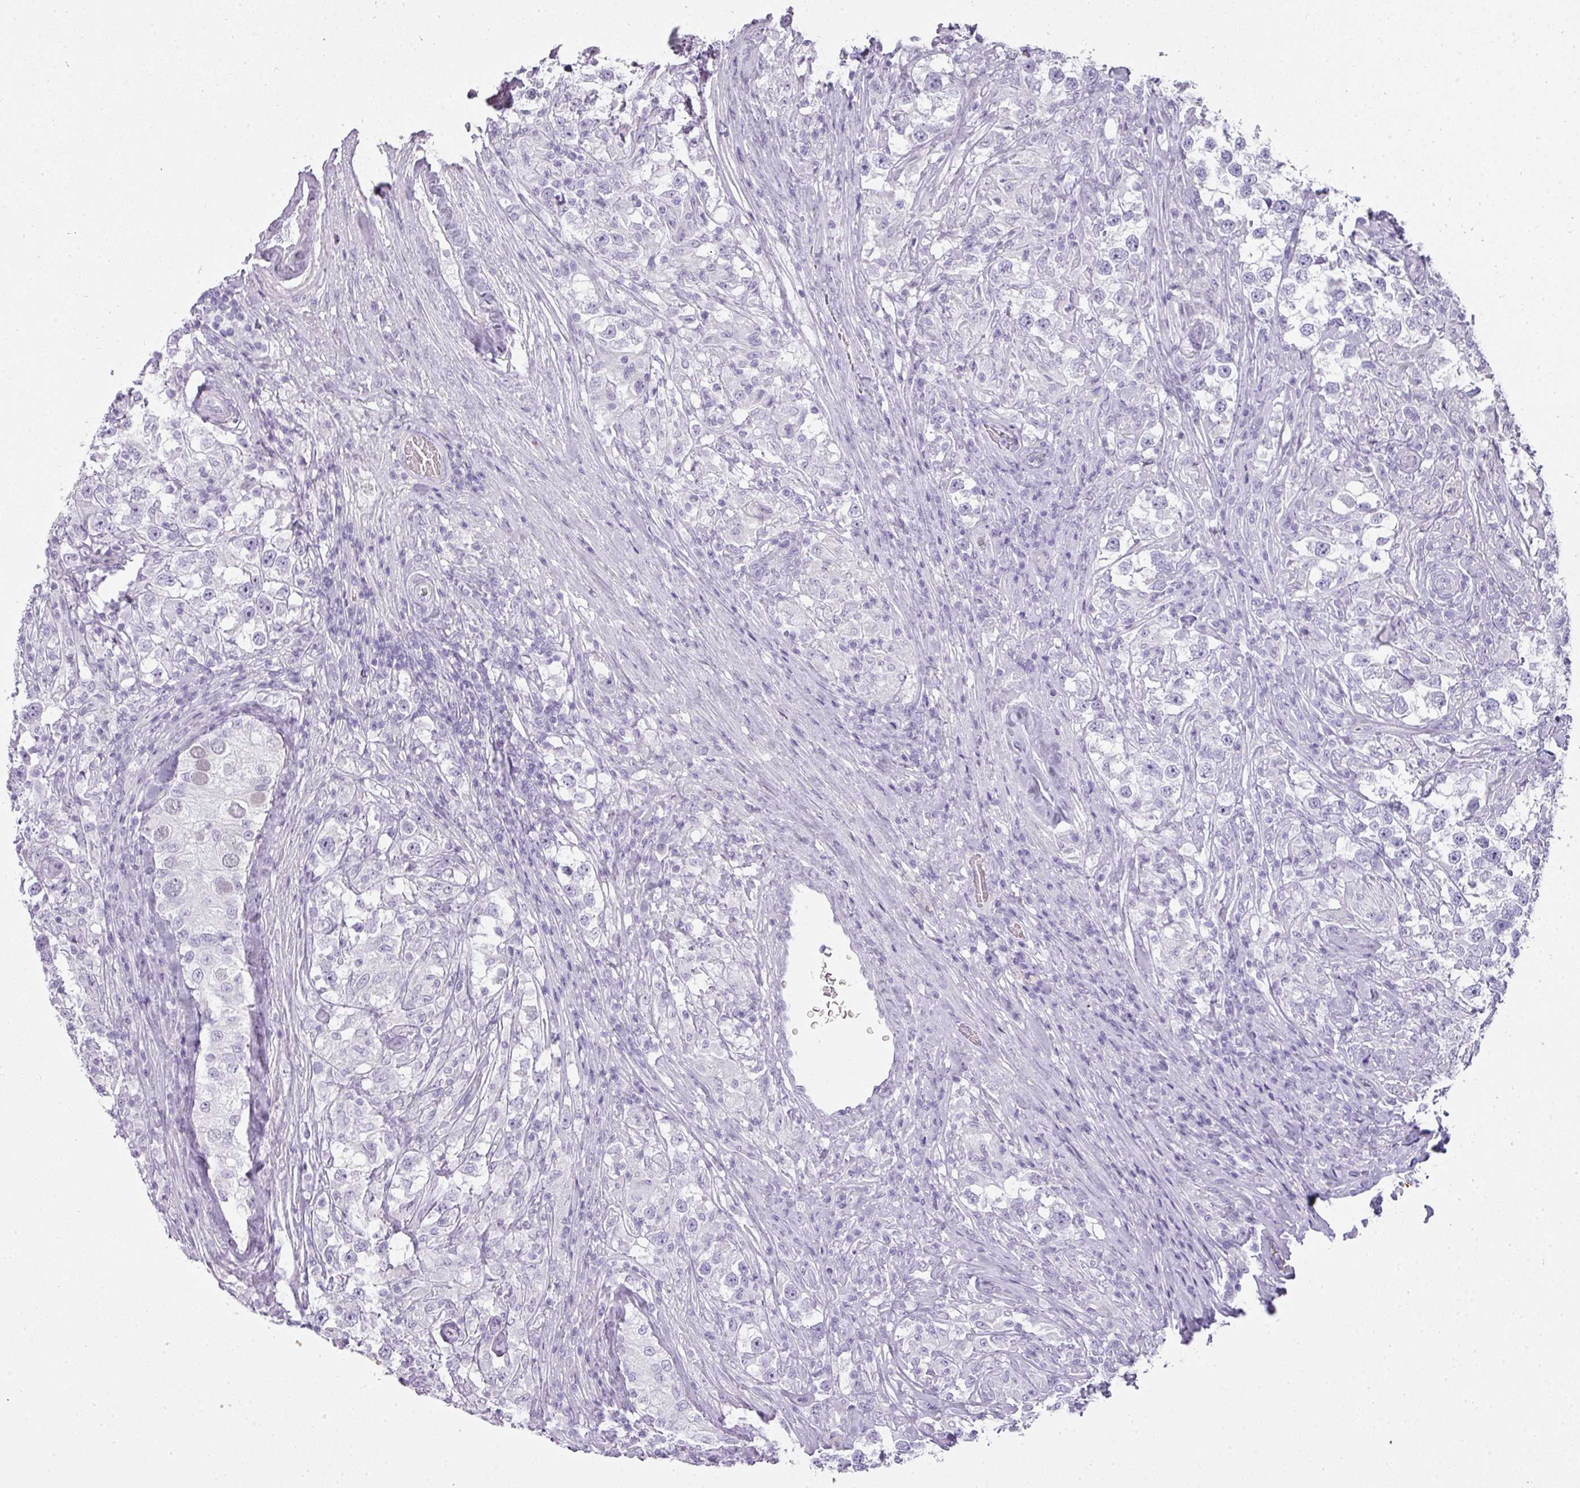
{"staining": {"intensity": "negative", "quantity": "none", "location": "none"}, "tissue": "testis cancer", "cell_type": "Tumor cells", "image_type": "cancer", "snomed": [{"axis": "morphology", "description": "Seminoma, NOS"}, {"axis": "topography", "description": "Testis"}], "caption": "Immunohistochemistry image of testis cancer stained for a protein (brown), which shows no positivity in tumor cells. The staining is performed using DAB (3,3'-diaminobenzidine) brown chromogen with nuclei counter-stained in using hematoxylin.", "gene": "RBMY1F", "patient": {"sex": "male", "age": 46}}